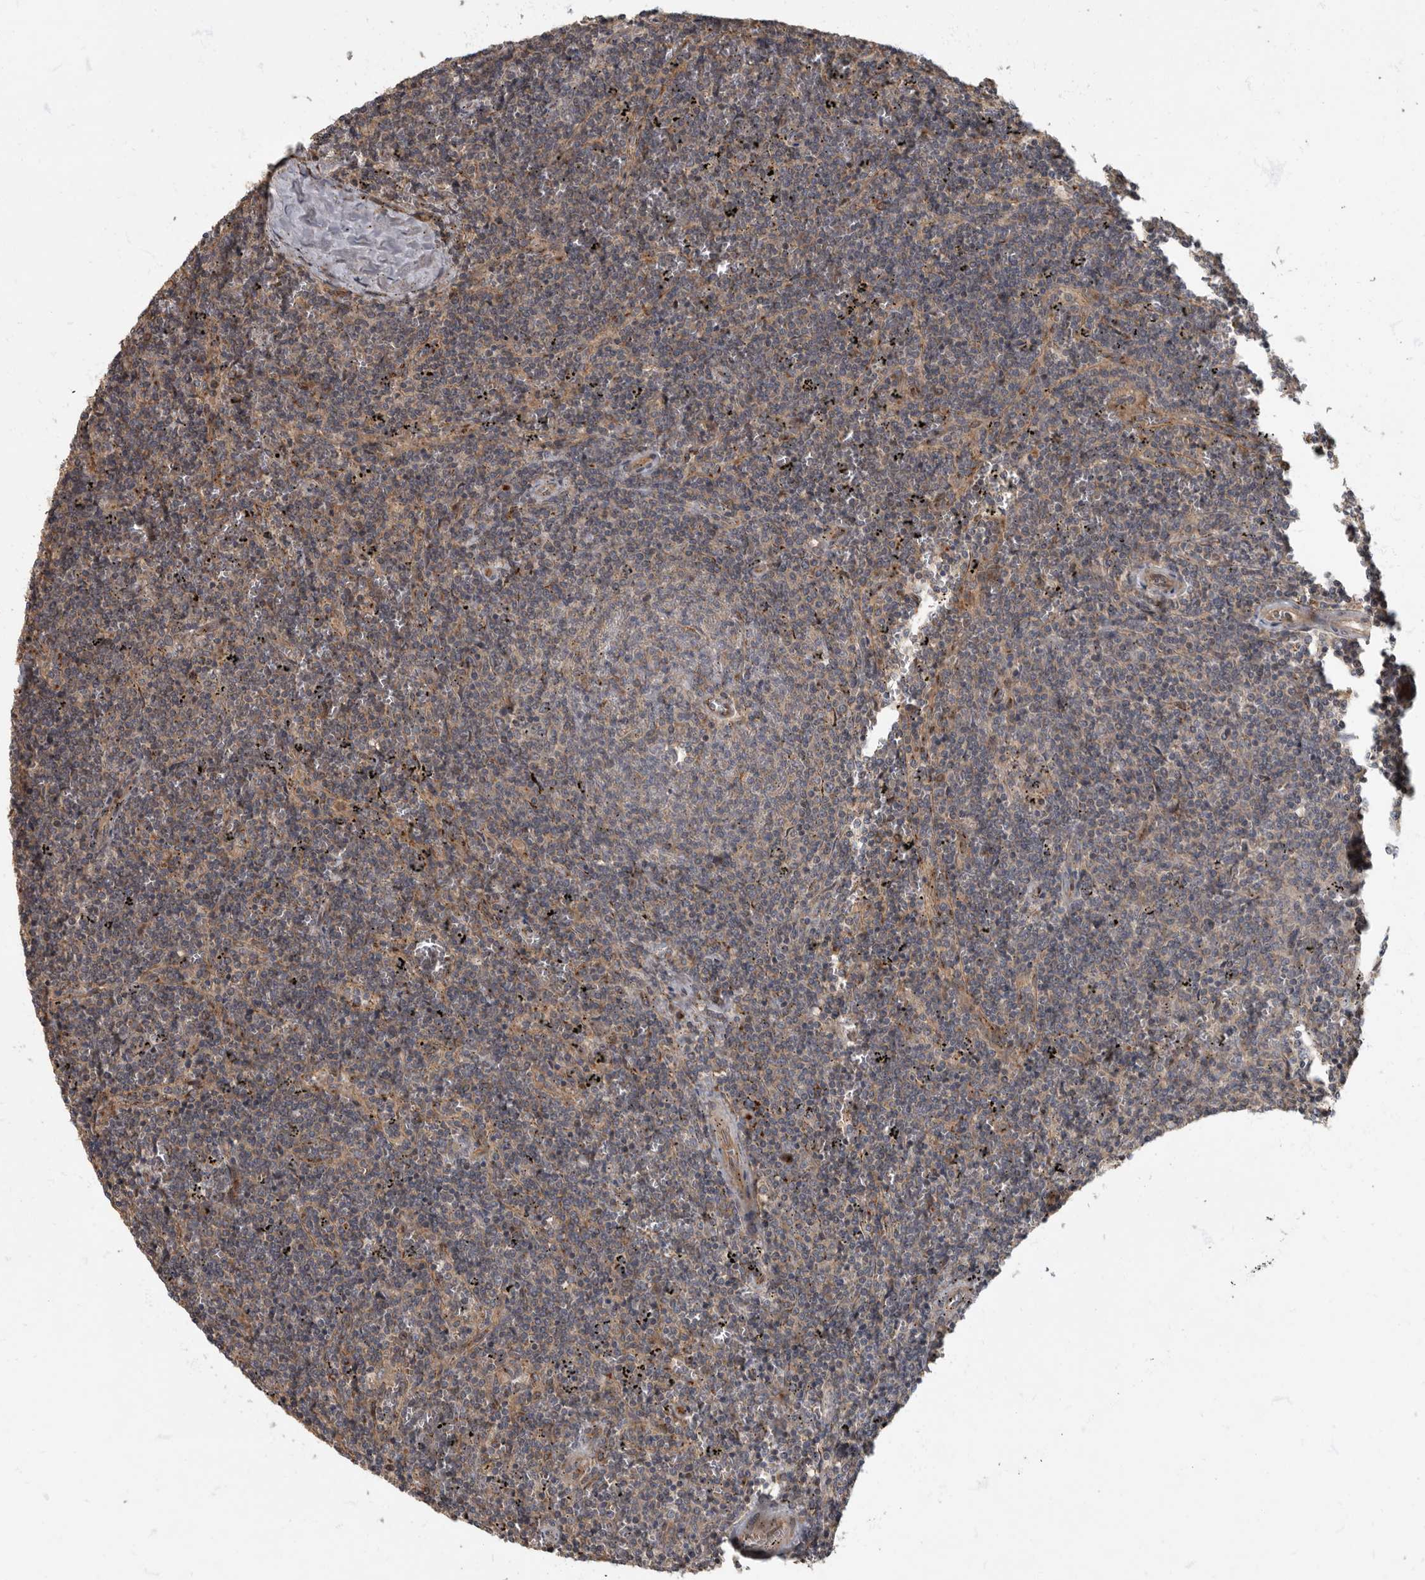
{"staining": {"intensity": "negative", "quantity": "none", "location": "none"}, "tissue": "lymphoma", "cell_type": "Tumor cells", "image_type": "cancer", "snomed": [{"axis": "morphology", "description": "Malignant lymphoma, non-Hodgkin's type, Low grade"}, {"axis": "topography", "description": "Spleen"}], "caption": "Tumor cells are negative for protein expression in human malignant lymphoma, non-Hodgkin's type (low-grade). Brightfield microscopy of immunohistochemistry (IHC) stained with DAB (brown) and hematoxylin (blue), captured at high magnification.", "gene": "IQCK", "patient": {"sex": "female", "age": 50}}